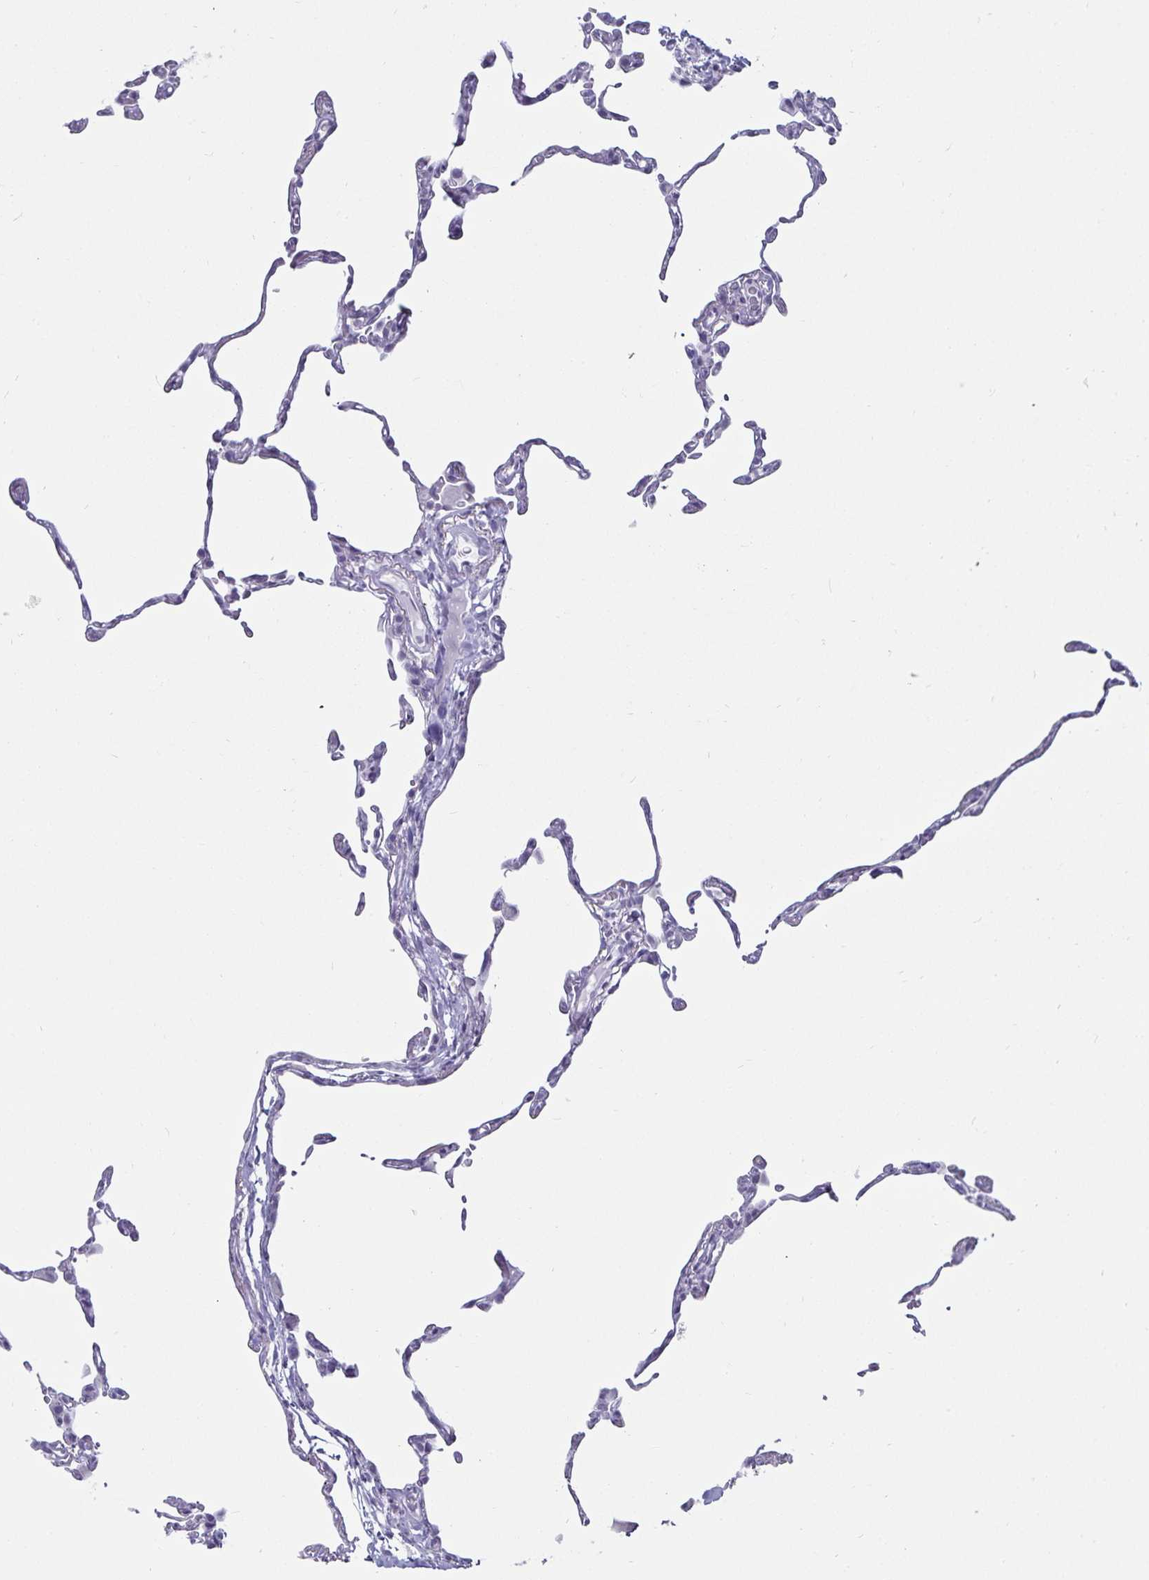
{"staining": {"intensity": "negative", "quantity": "none", "location": "none"}, "tissue": "lung", "cell_type": "Alveolar cells", "image_type": "normal", "snomed": [{"axis": "morphology", "description": "Normal tissue, NOS"}, {"axis": "topography", "description": "Lung"}], "caption": "Immunohistochemistry image of unremarkable human lung stained for a protein (brown), which exhibits no expression in alveolar cells.", "gene": "DEFA6", "patient": {"sex": "female", "age": 57}}